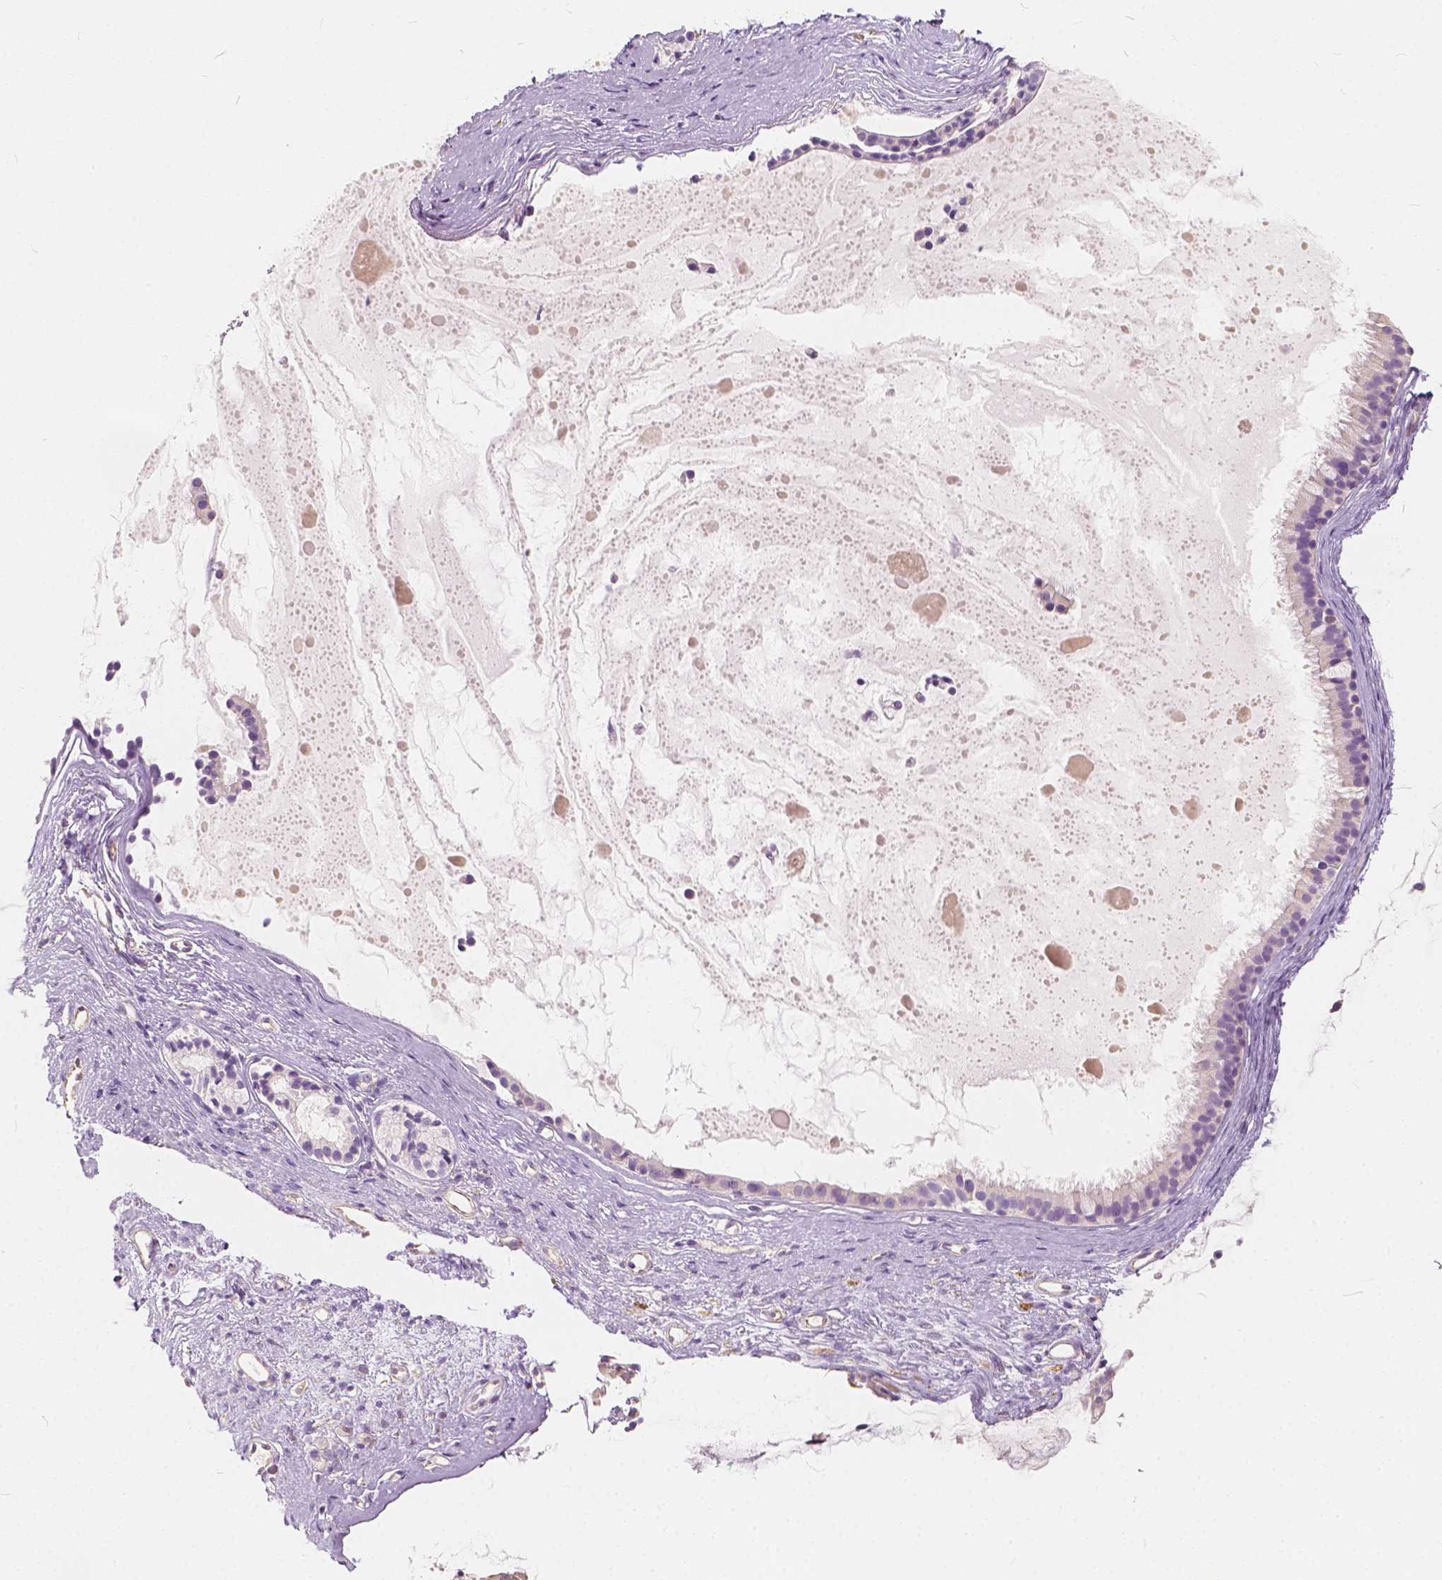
{"staining": {"intensity": "negative", "quantity": "none", "location": "none"}, "tissue": "nasopharynx", "cell_type": "Respiratory epithelial cells", "image_type": "normal", "snomed": [{"axis": "morphology", "description": "Normal tissue, NOS"}, {"axis": "topography", "description": "Nasopharynx"}], "caption": "This is an immunohistochemistry (IHC) histopathology image of unremarkable nasopharynx. There is no staining in respiratory epithelial cells.", "gene": "KIAA0513", "patient": {"sex": "male", "age": 77}}